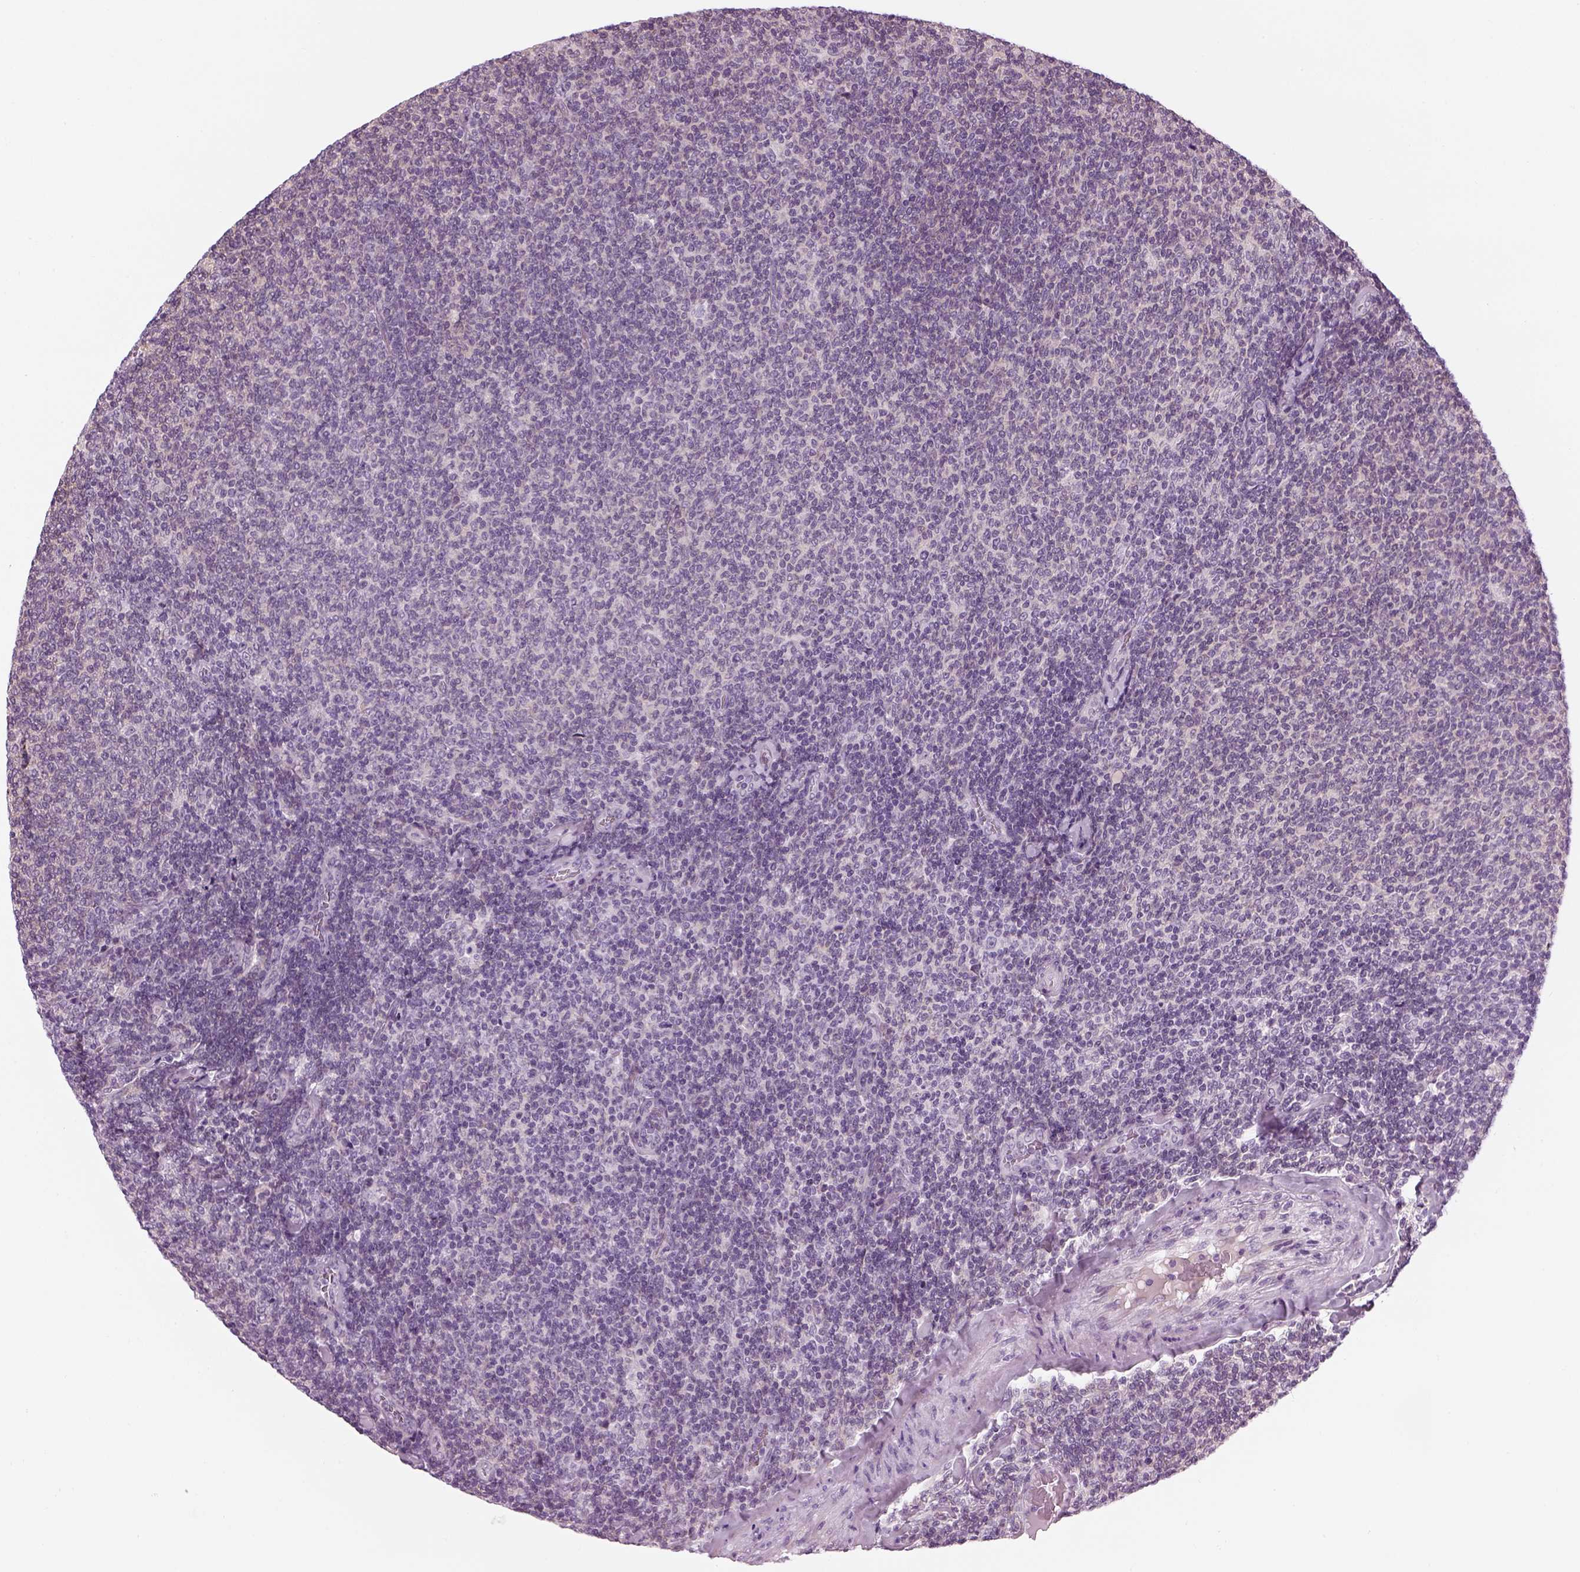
{"staining": {"intensity": "negative", "quantity": "none", "location": "none"}, "tissue": "lymphoma", "cell_type": "Tumor cells", "image_type": "cancer", "snomed": [{"axis": "morphology", "description": "Malignant lymphoma, non-Hodgkin's type, Low grade"}, {"axis": "topography", "description": "Lymph node"}], "caption": "Immunohistochemical staining of low-grade malignant lymphoma, non-Hodgkin's type reveals no significant staining in tumor cells.", "gene": "LRRIQ3", "patient": {"sex": "male", "age": 52}}